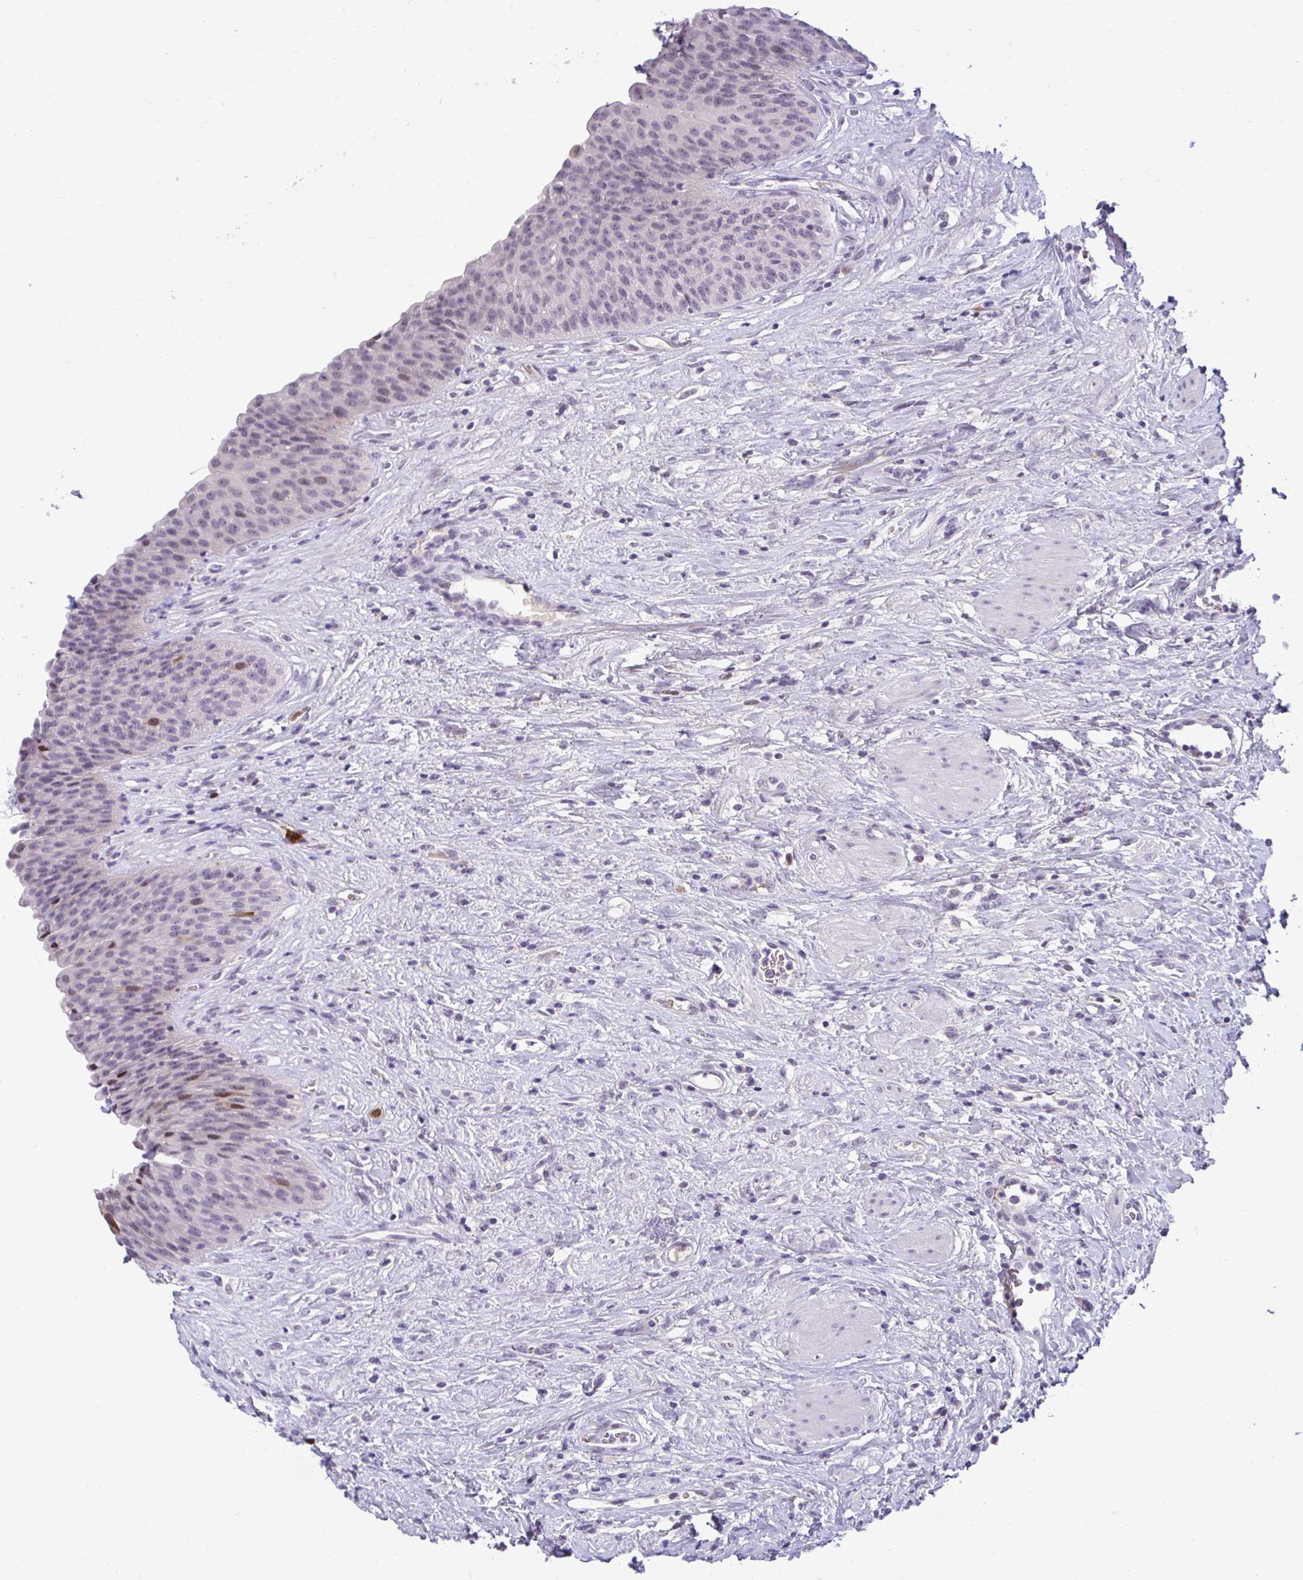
{"staining": {"intensity": "moderate", "quantity": "<25%", "location": "nuclear"}, "tissue": "urinary bladder", "cell_type": "Urothelial cells", "image_type": "normal", "snomed": [{"axis": "morphology", "description": "Normal tissue, NOS"}, {"axis": "topography", "description": "Urinary bladder"}], "caption": "Immunohistochemical staining of normal urinary bladder displays low levels of moderate nuclear positivity in approximately <25% of urothelial cells.", "gene": "CDC20", "patient": {"sex": "female", "age": 56}}